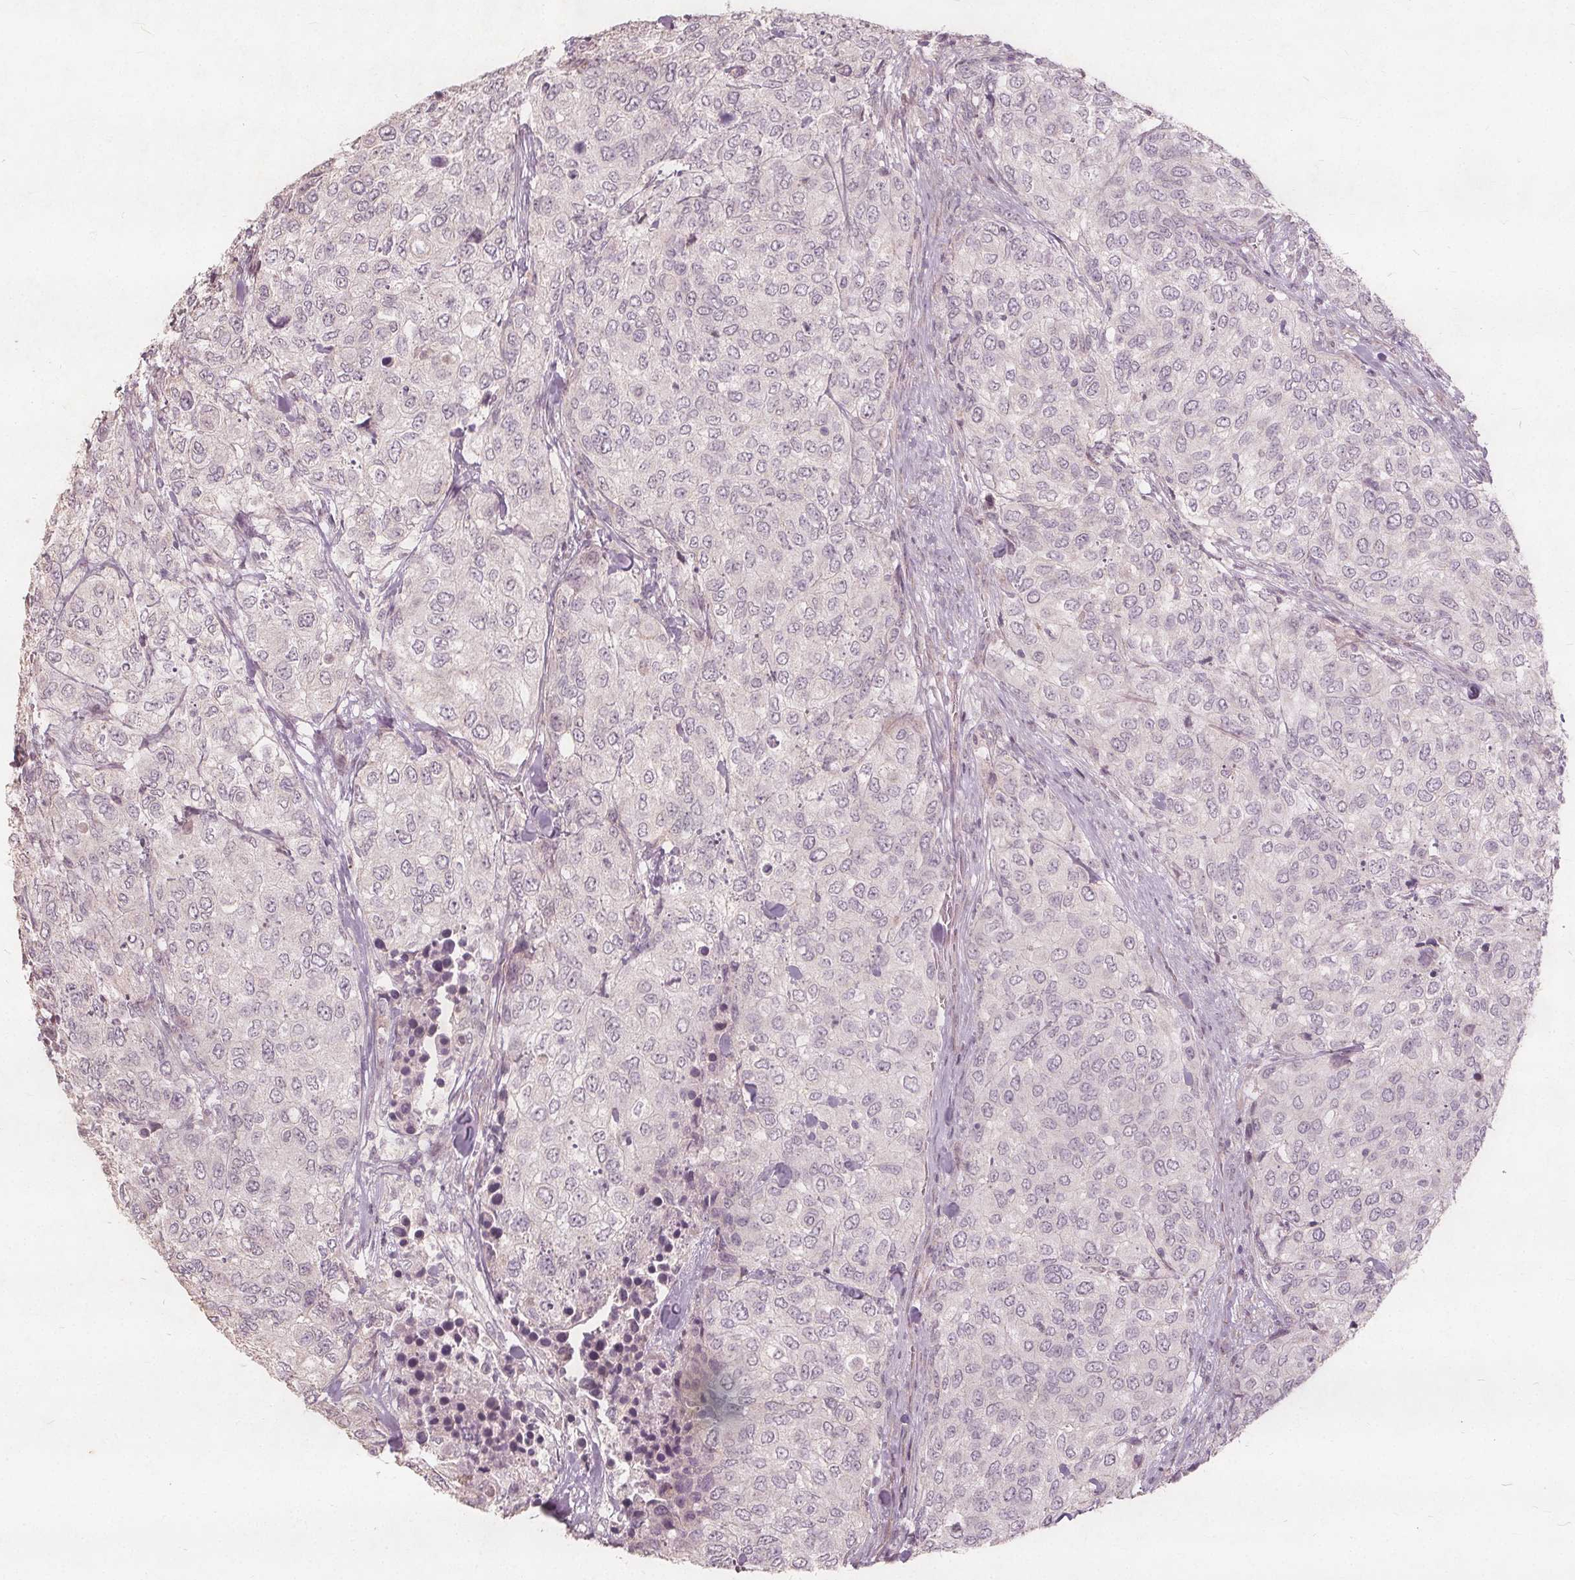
{"staining": {"intensity": "negative", "quantity": "none", "location": "none"}, "tissue": "urothelial cancer", "cell_type": "Tumor cells", "image_type": "cancer", "snomed": [{"axis": "morphology", "description": "Urothelial carcinoma, High grade"}, {"axis": "topography", "description": "Urinary bladder"}], "caption": "Tumor cells are negative for protein expression in human high-grade urothelial carcinoma.", "gene": "PTPRT", "patient": {"sex": "female", "age": 78}}